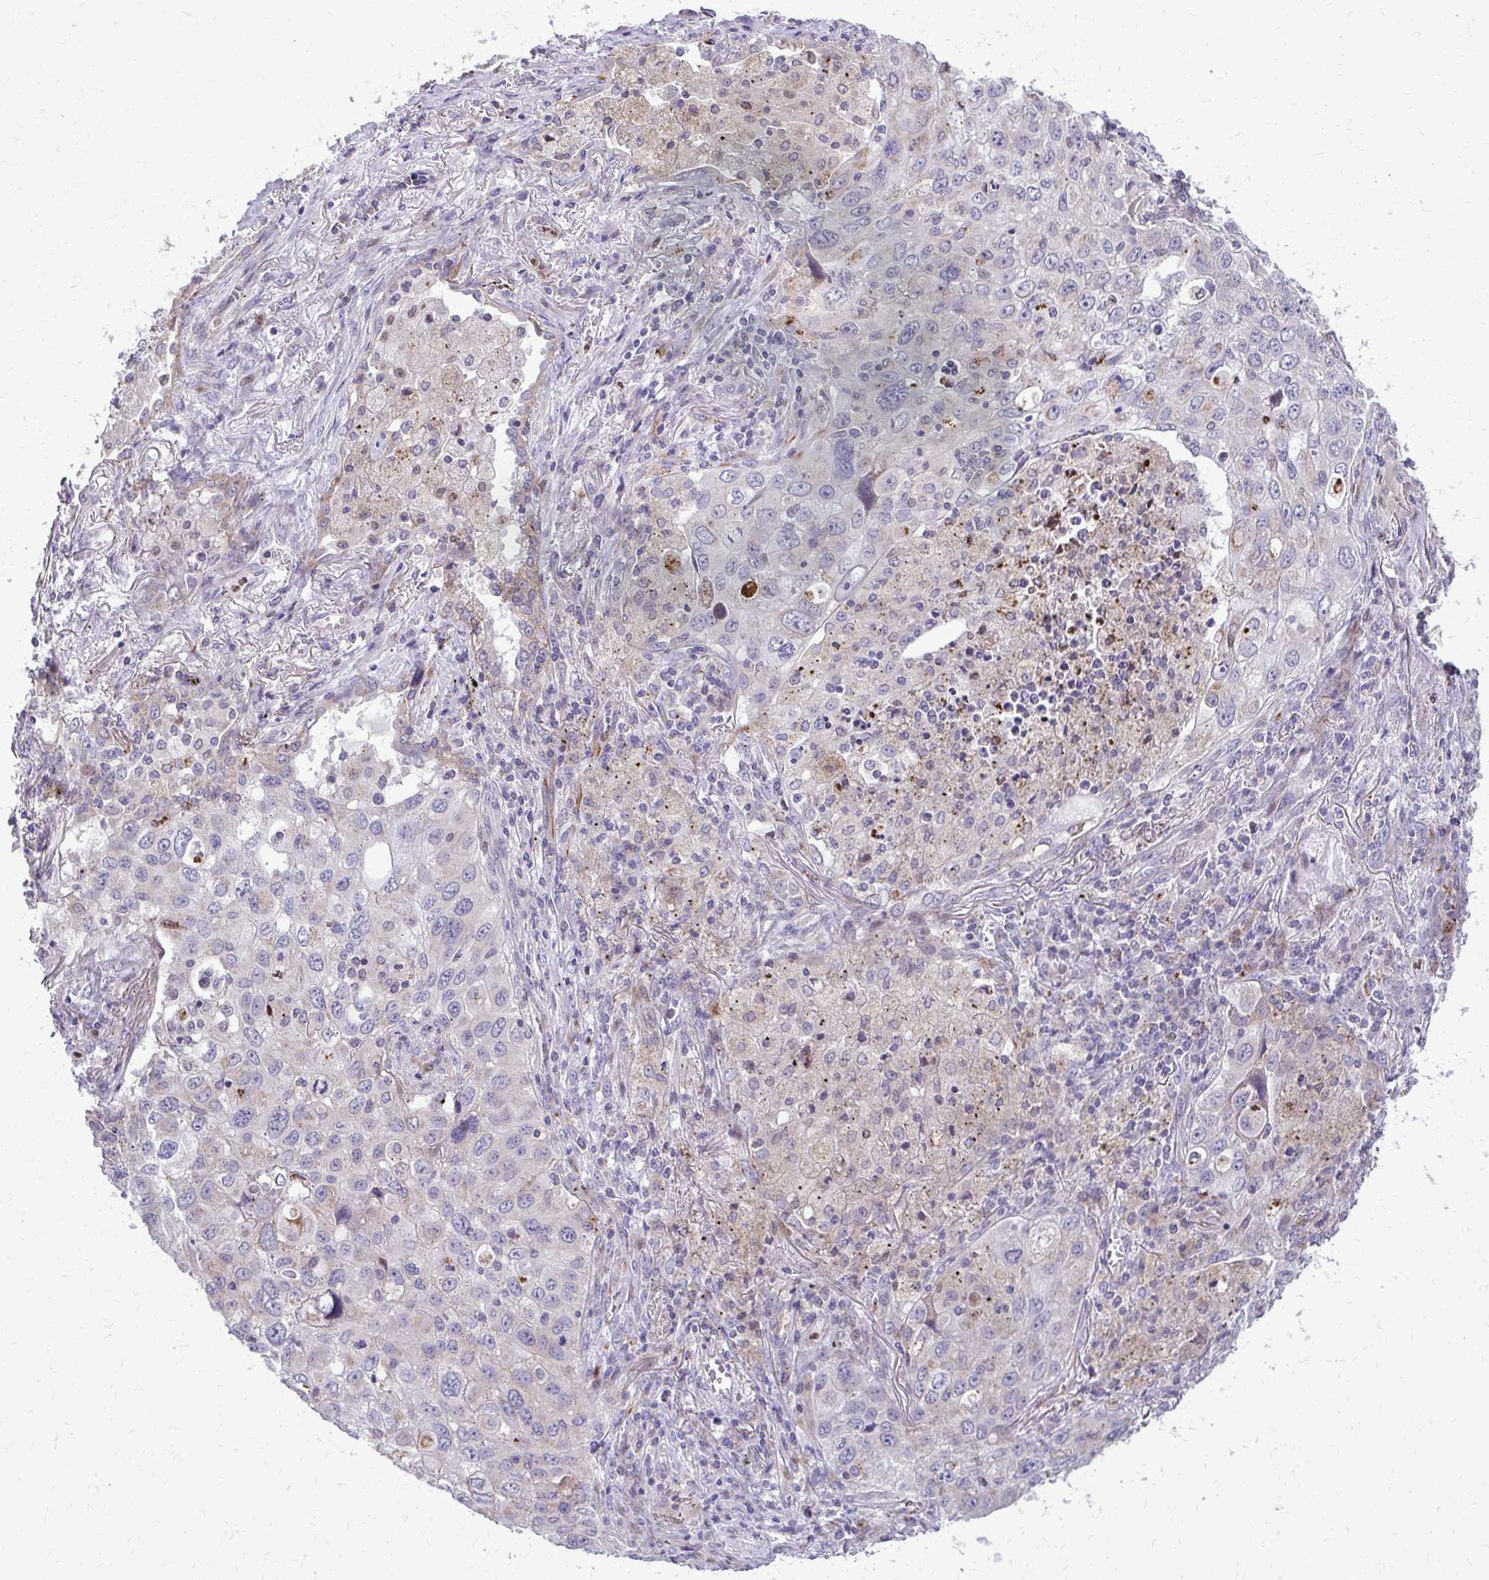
{"staining": {"intensity": "moderate", "quantity": "<25%", "location": "cytoplasmic/membranous"}, "tissue": "lung cancer", "cell_type": "Tumor cells", "image_type": "cancer", "snomed": [{"axis": "morphology", "description": "Adenocarcinoma, NOS"}, {"axis": "morphology", "description": "Adenocarcinoma, metastatic, NOS"}, {"axis": "topography", "description": "Lymph node"}, {"axis": "topography", "description": "Lung"}], "caption": "This is an image of immunohistochemistry staining of metastatic adenocarcinoma (lung), which shows moderate positivity in the cytoplasmic/membranous of tumor cells.", "gene": "ABCC3", "patient": {"sex": "female", "age": 42}}